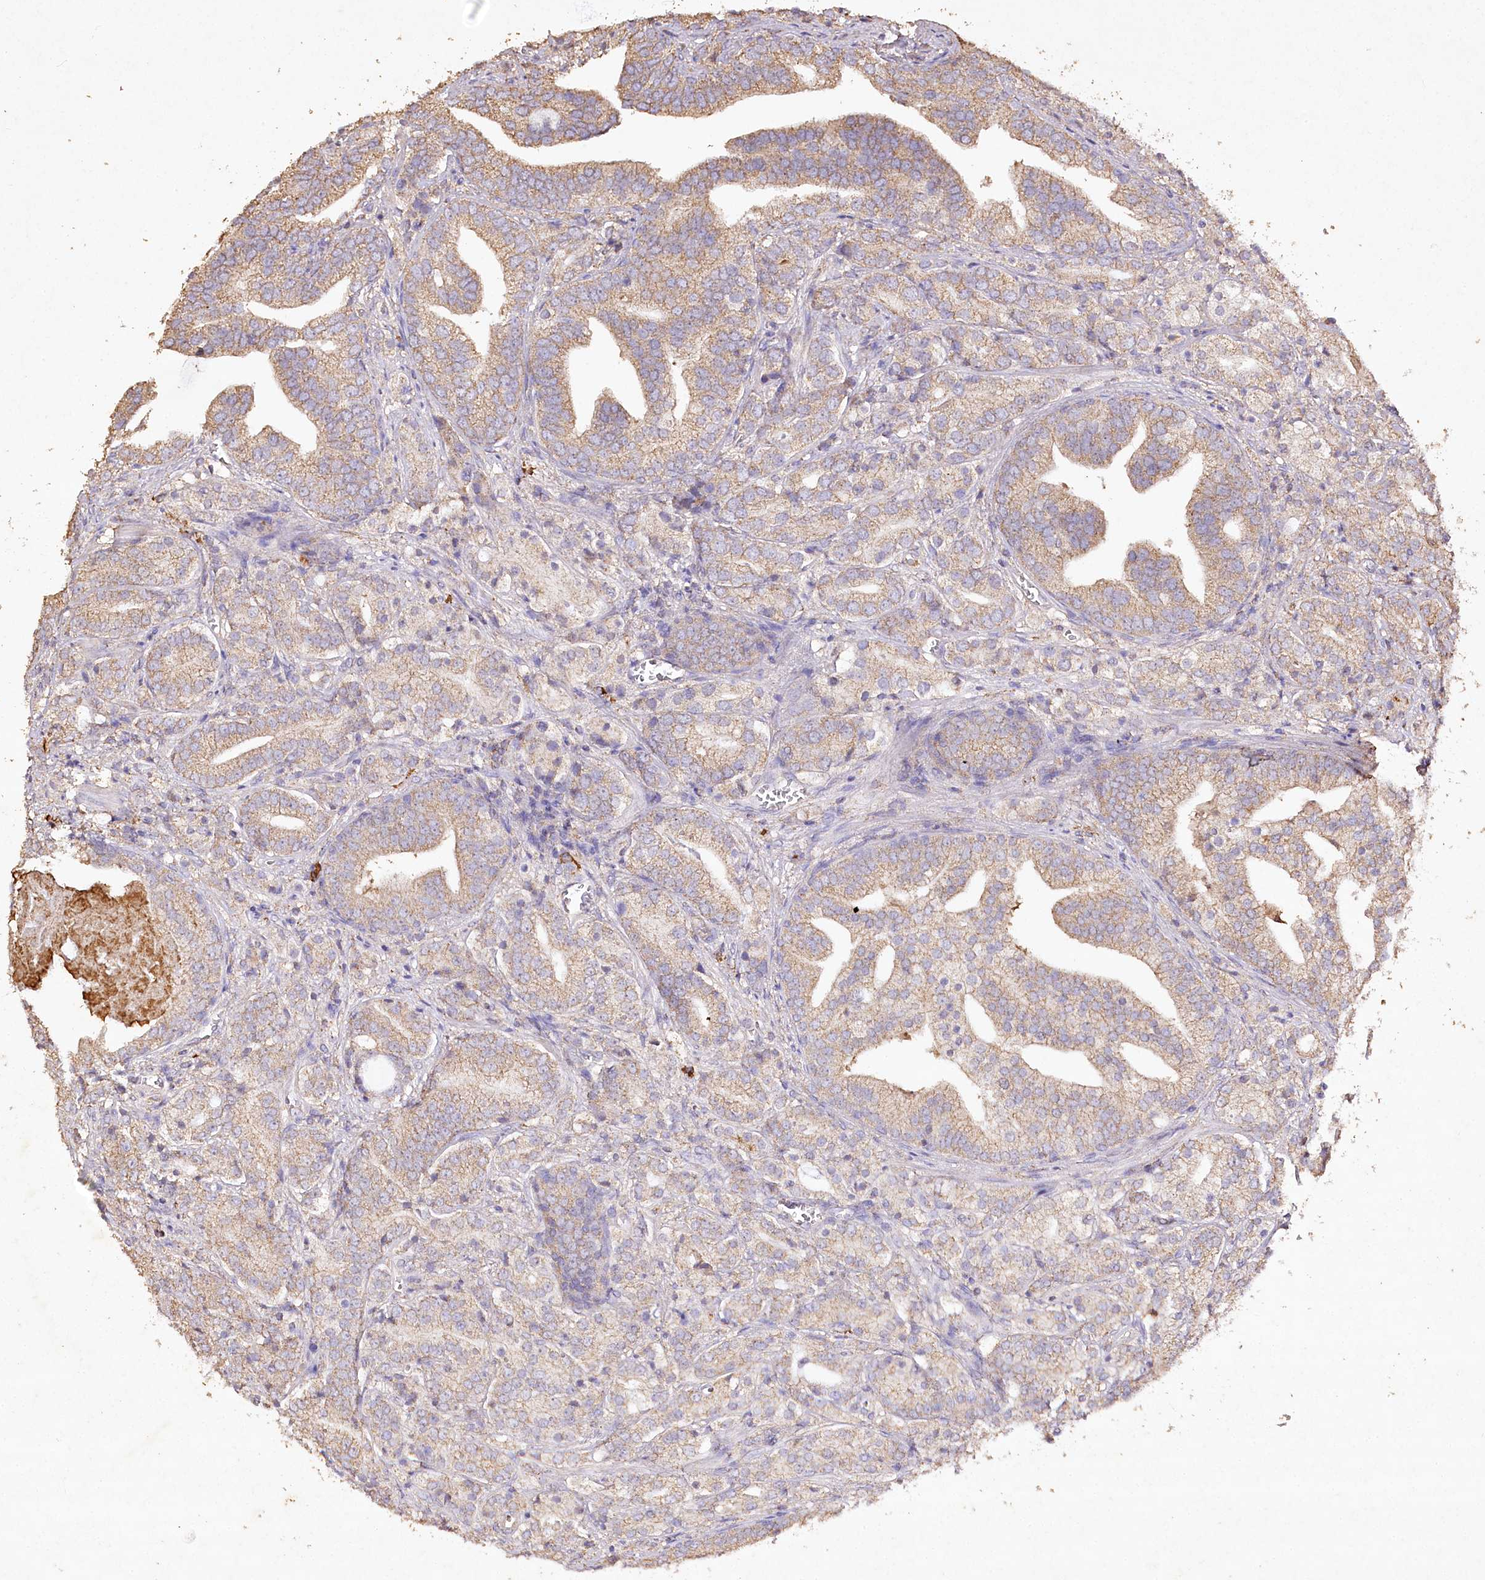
{"staining": {"intensity": "moderate", "quantity": ">75%", "location": "cytoplasmic/membranous"}, "tissue": "prostate cancer", "cell_type": "Tumor cells", "image_type": "cancer", "snomed": [{"axis": "morphology", "description": "Adenocarcinoma, High grade"}, {"axis": "topography", "description": "Prostate"}], "caption": "About >75% of tumor cells in prostate cancer (high-grade adenocarcinoma) display moderate cytoplasmic/membranous protein positivity as visualized by brown immunohistochemical staining.", "gene": "IREB2", "patient": {"sex": "male", "age": 57}}